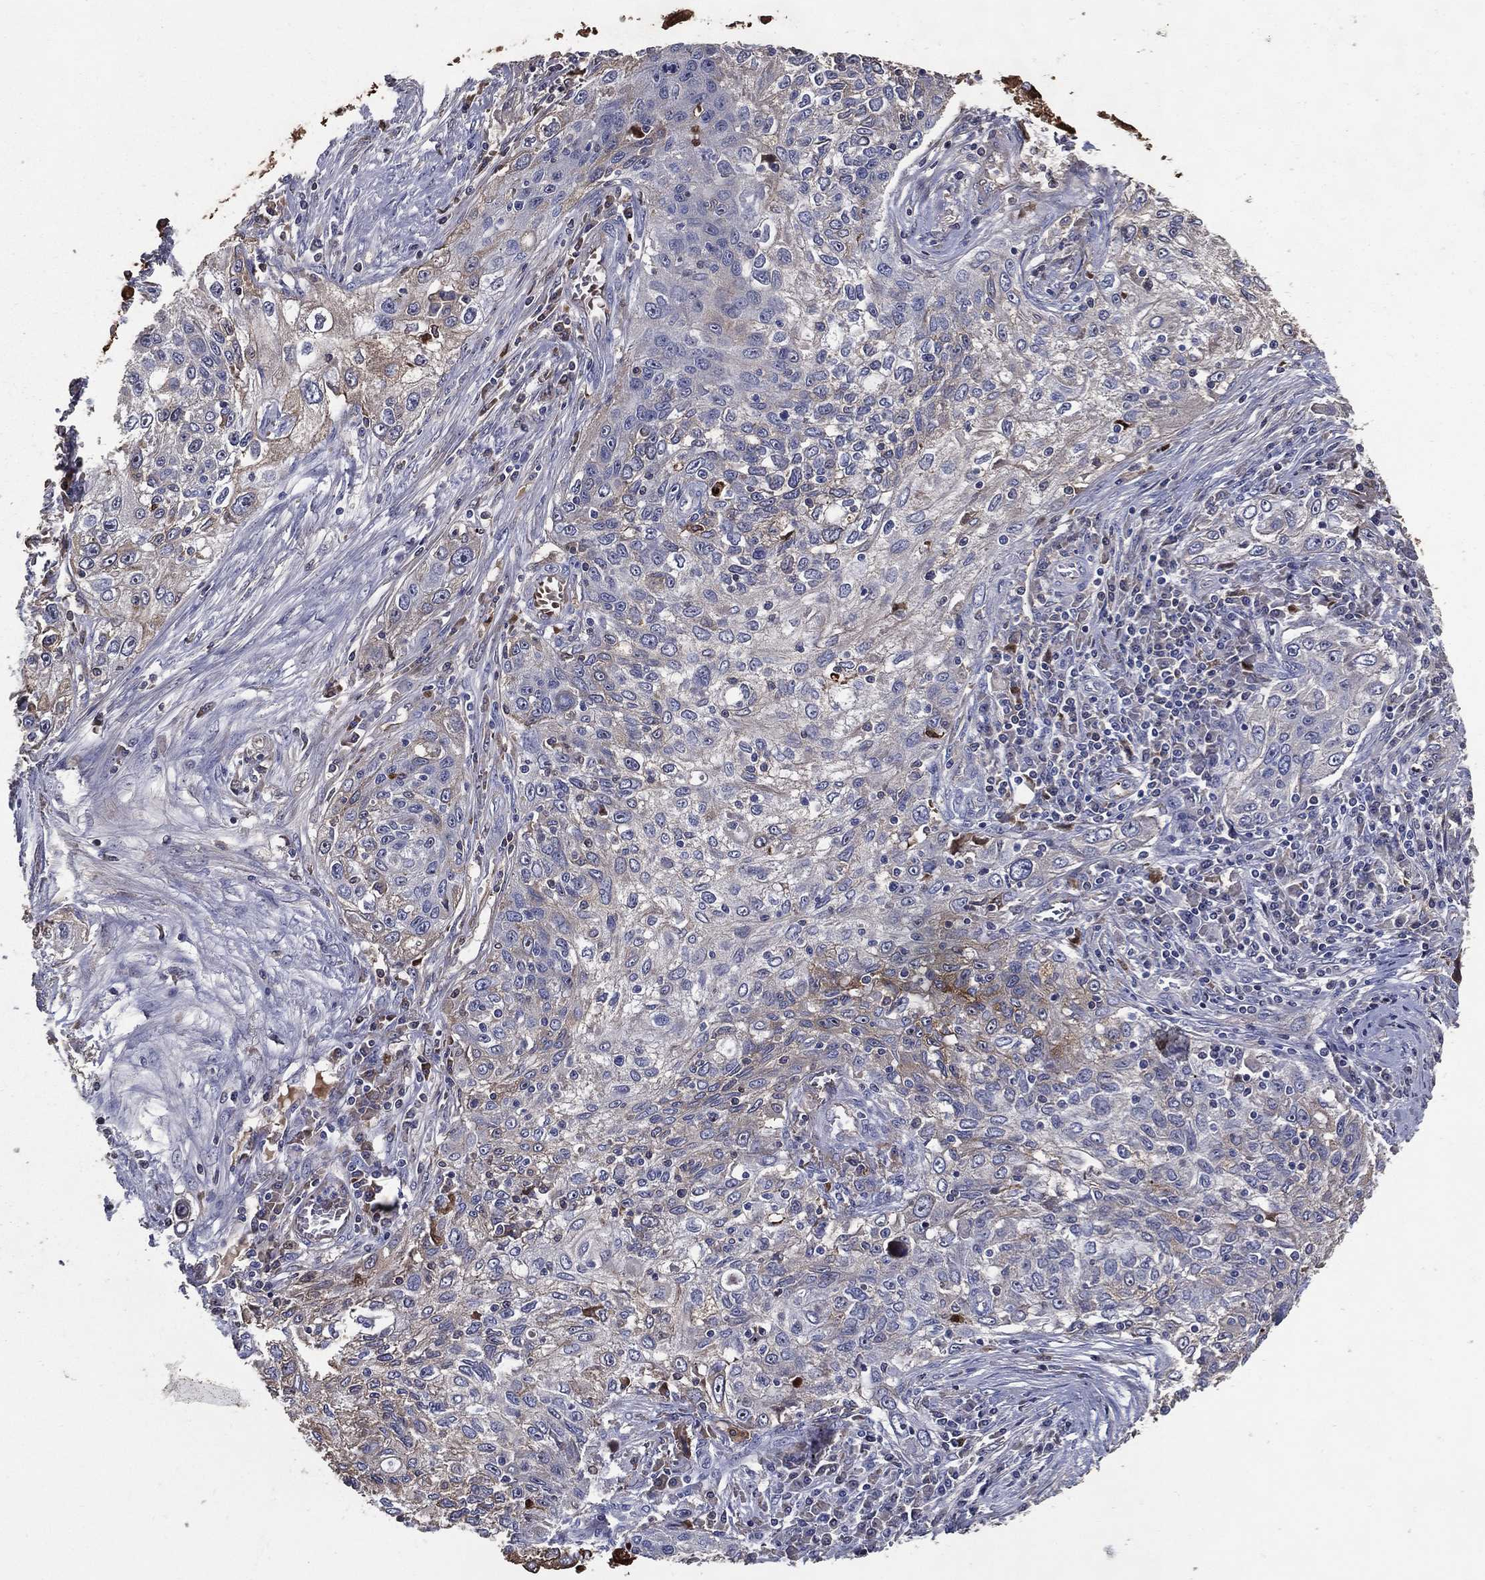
{"staining": {"intensity": "negative", "quantity": "none", "location": "none"}, "tissue": "lung cancer", "cell_type": "Tumor cells", "image_type": "cancer", "snomed": [{"axis": "morphology", "description": "Squamous cell carcinoma, NOS"}, {"axis": "topography", "description": "Lung"}], "caption": "A high-resolution image shows IHC staining of squamous cell carcinoma (lung), which exhibits no significant expression in tumor cells.", "gene": "EFNA1", "patient": {"sex": "female", "age": 69}}